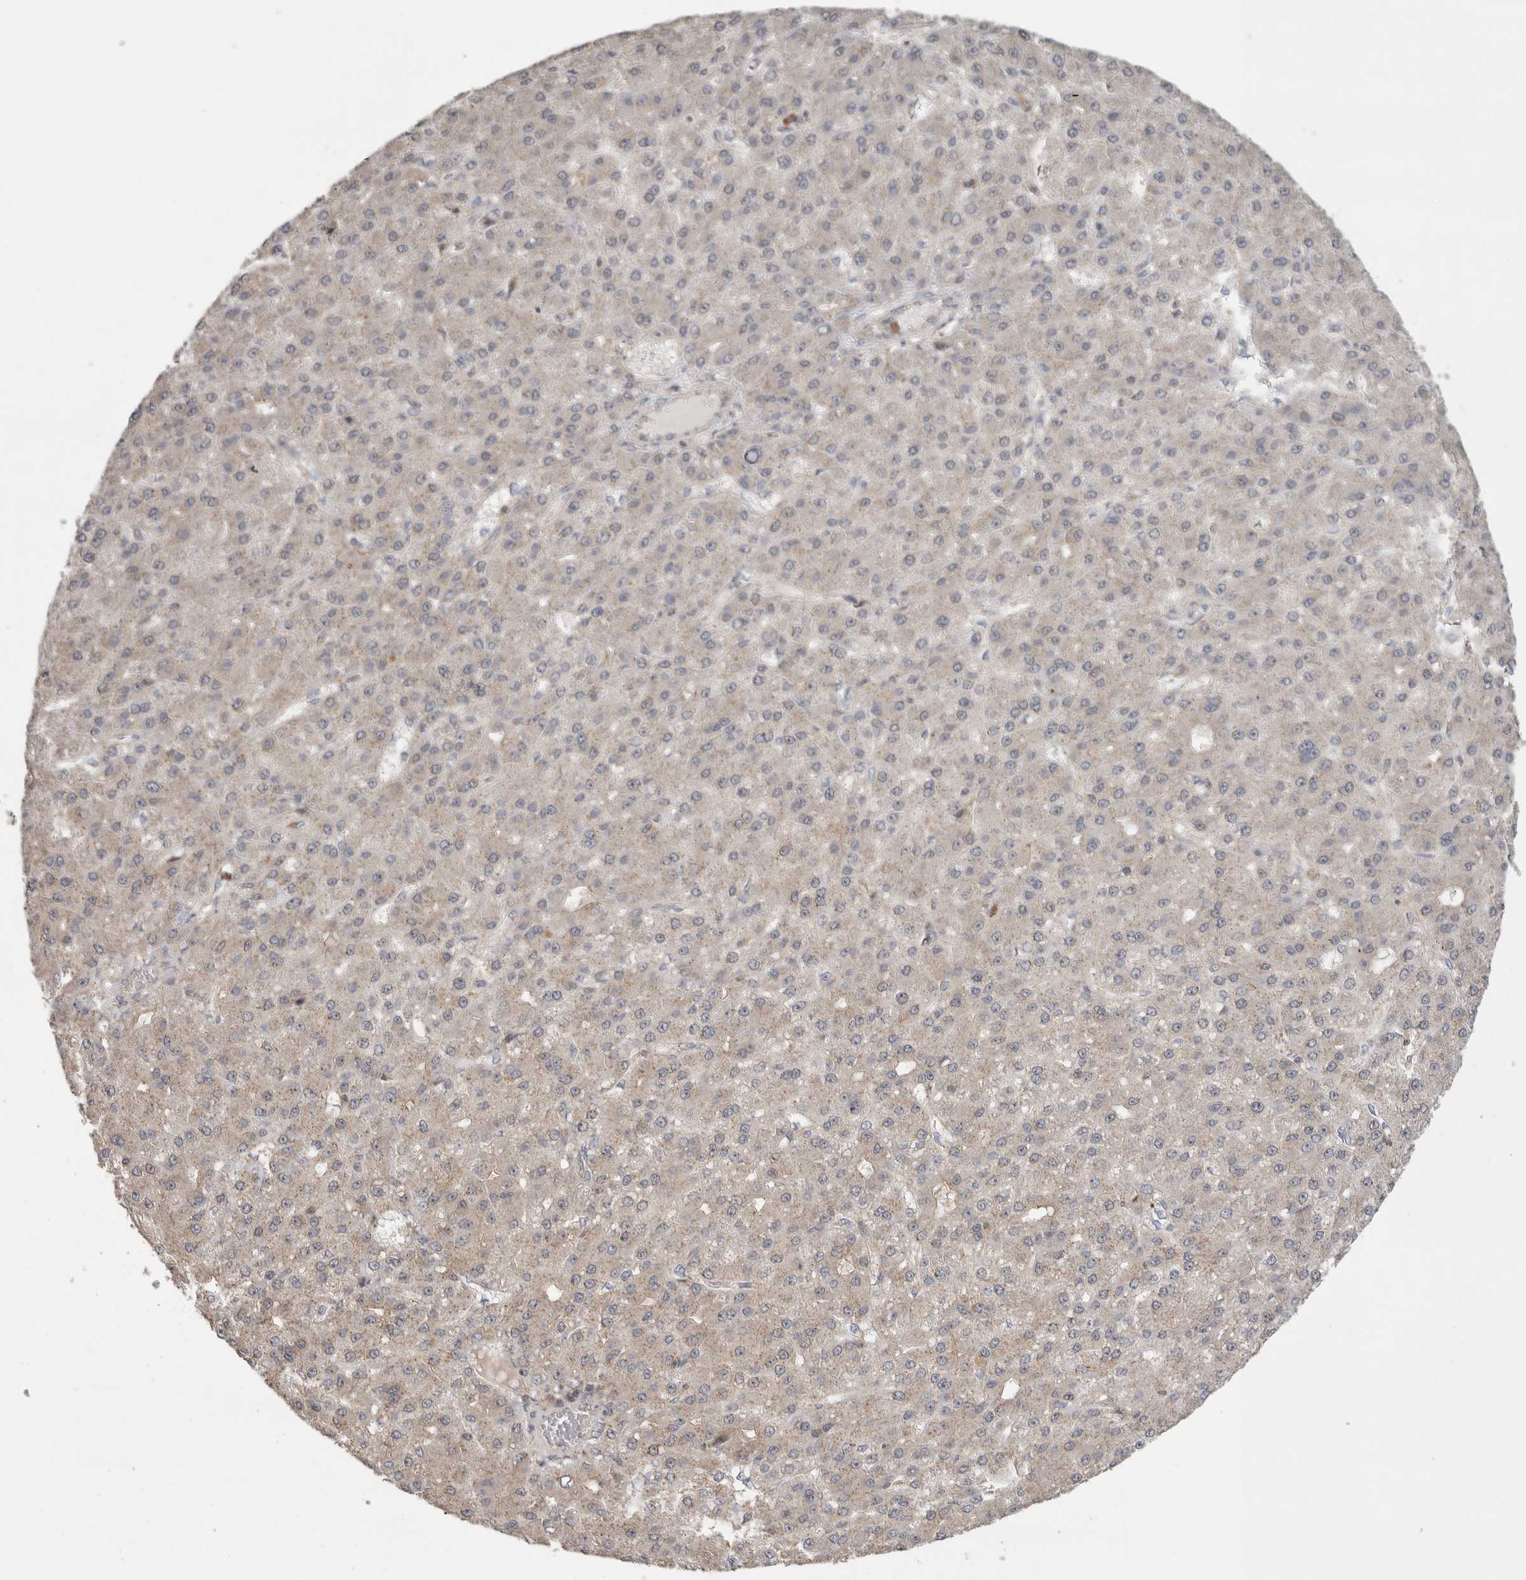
{"staining": {"intensity": "weak", "quantity": "<25%", "location": "cytoplasmic/membranous"}, "tissue": "liver cancer", "cell_type": "Tumor cells", "image_type": "cancer", "snomed": [{"axis": "morphology", "description": "Carcinoma, Hepatocellular, NOS"}, {"axis": "topography", "description": "Liver"}], "caption": "This is an immunohistochemistry (IHC) histopathology image of human hepatocellular carcinoma (liver). There is no positivity in tumor cells.", "gene": "KLK5", "patient": {"sex": "male", "age": 67}}